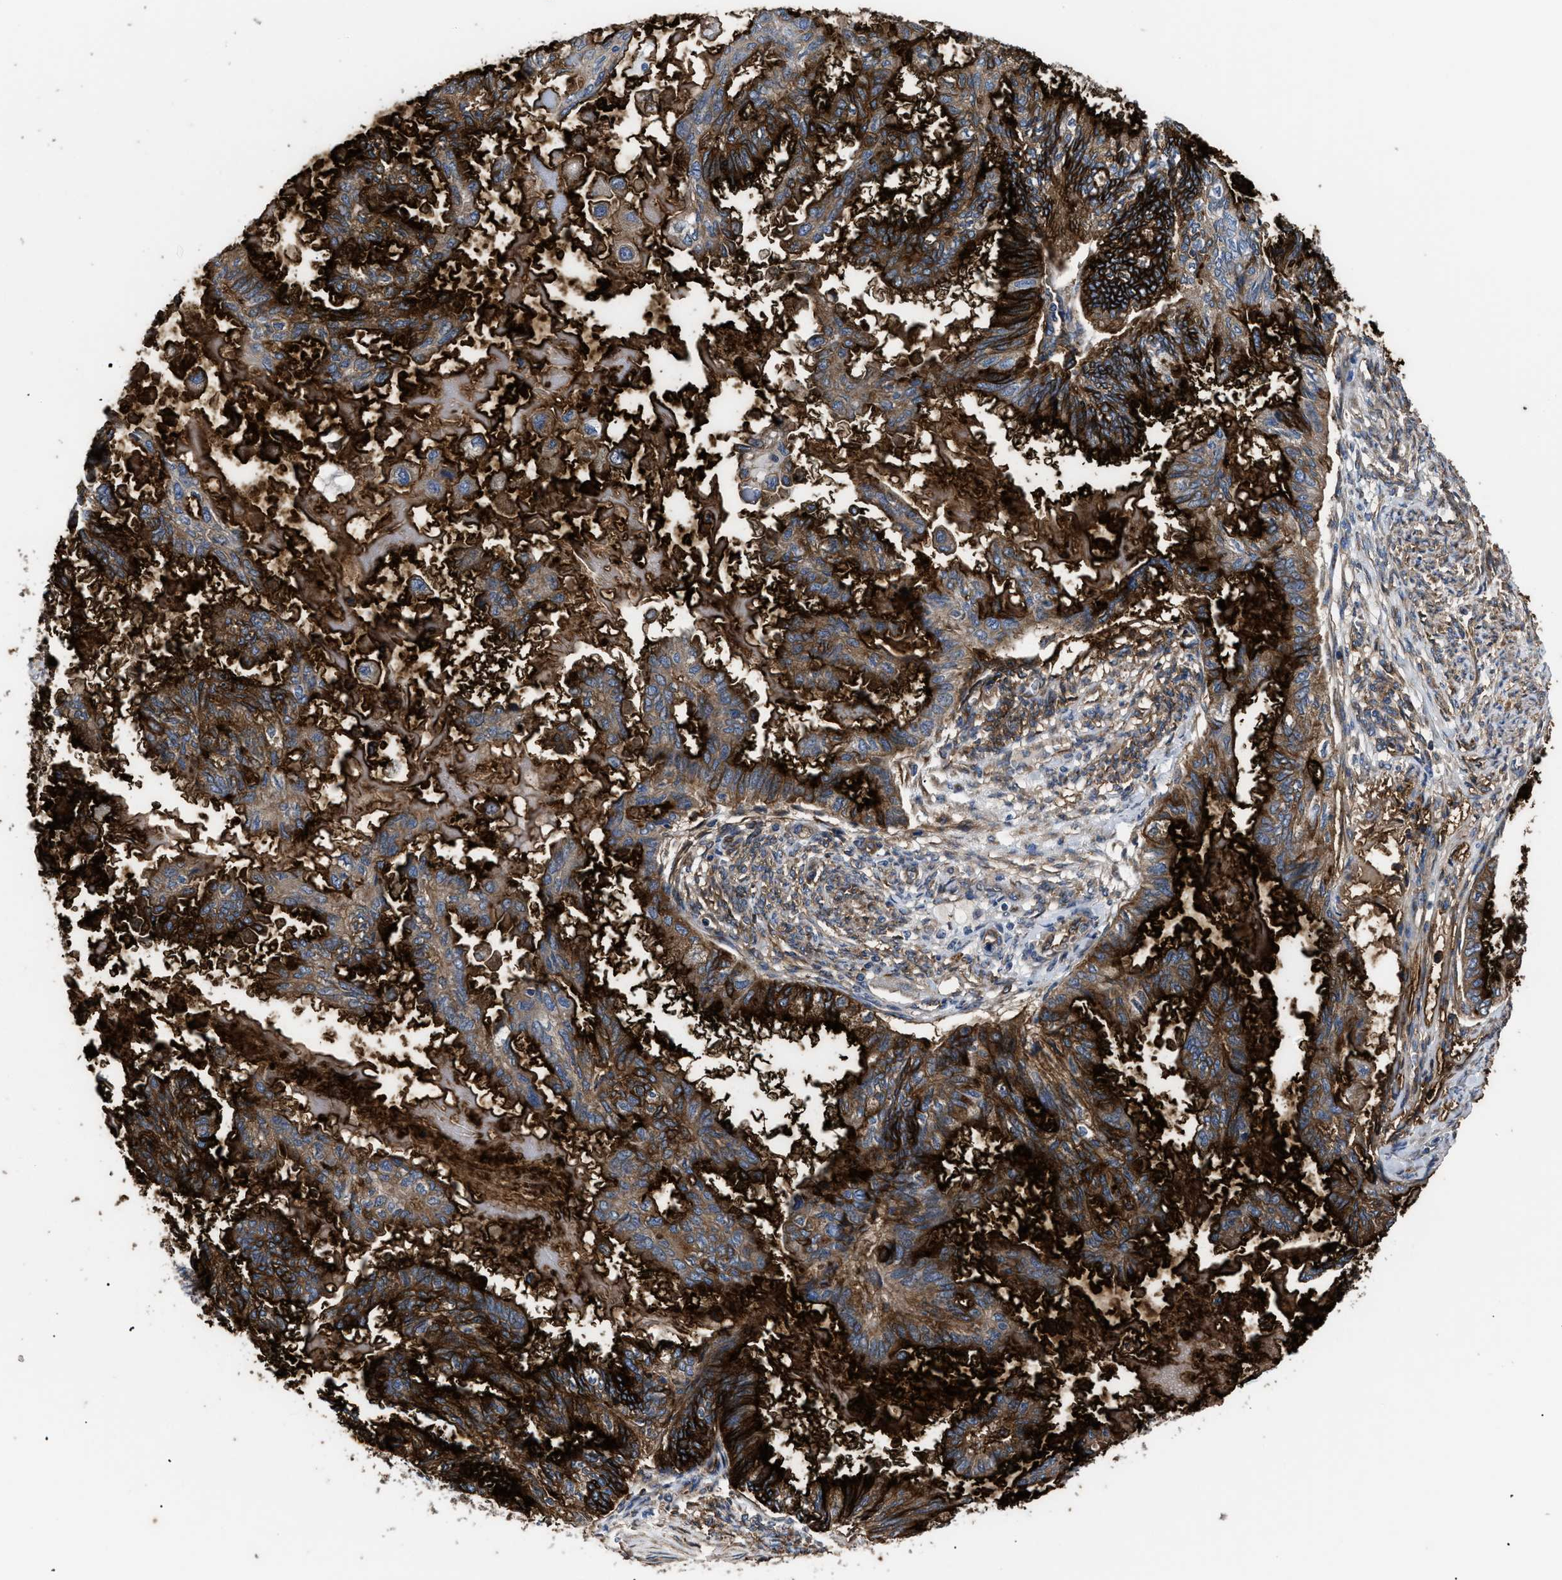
{"staining": {"intensity": "strong", "quantity": ">75%", "location": "cytoplasmic/membranous"}, "tissue": "cervical cancer", "cell_type": "Tumor cells", "image_type": "cancer", "snomed": [{"axis": "morphology", "description": "Normal tissue, NOS"}, {"axis": "morphology", "description": "Adenocarcinoma, NOS"}, {"axis": "topography", "description": "Cervix"}, {"axis": "topography", "description": "Endometrium"}], "caption": "This histopathology image demonstrates cervical cancer (adenocarcinoma) stained with IHC to label a protein in brown. The cytoplasmic/membranous of tumor cells show strong positivity for the protein. Nuclei are counter-stained blue.", "gene": "NT5E", "patient": {"sex": "female", "age": 86}}